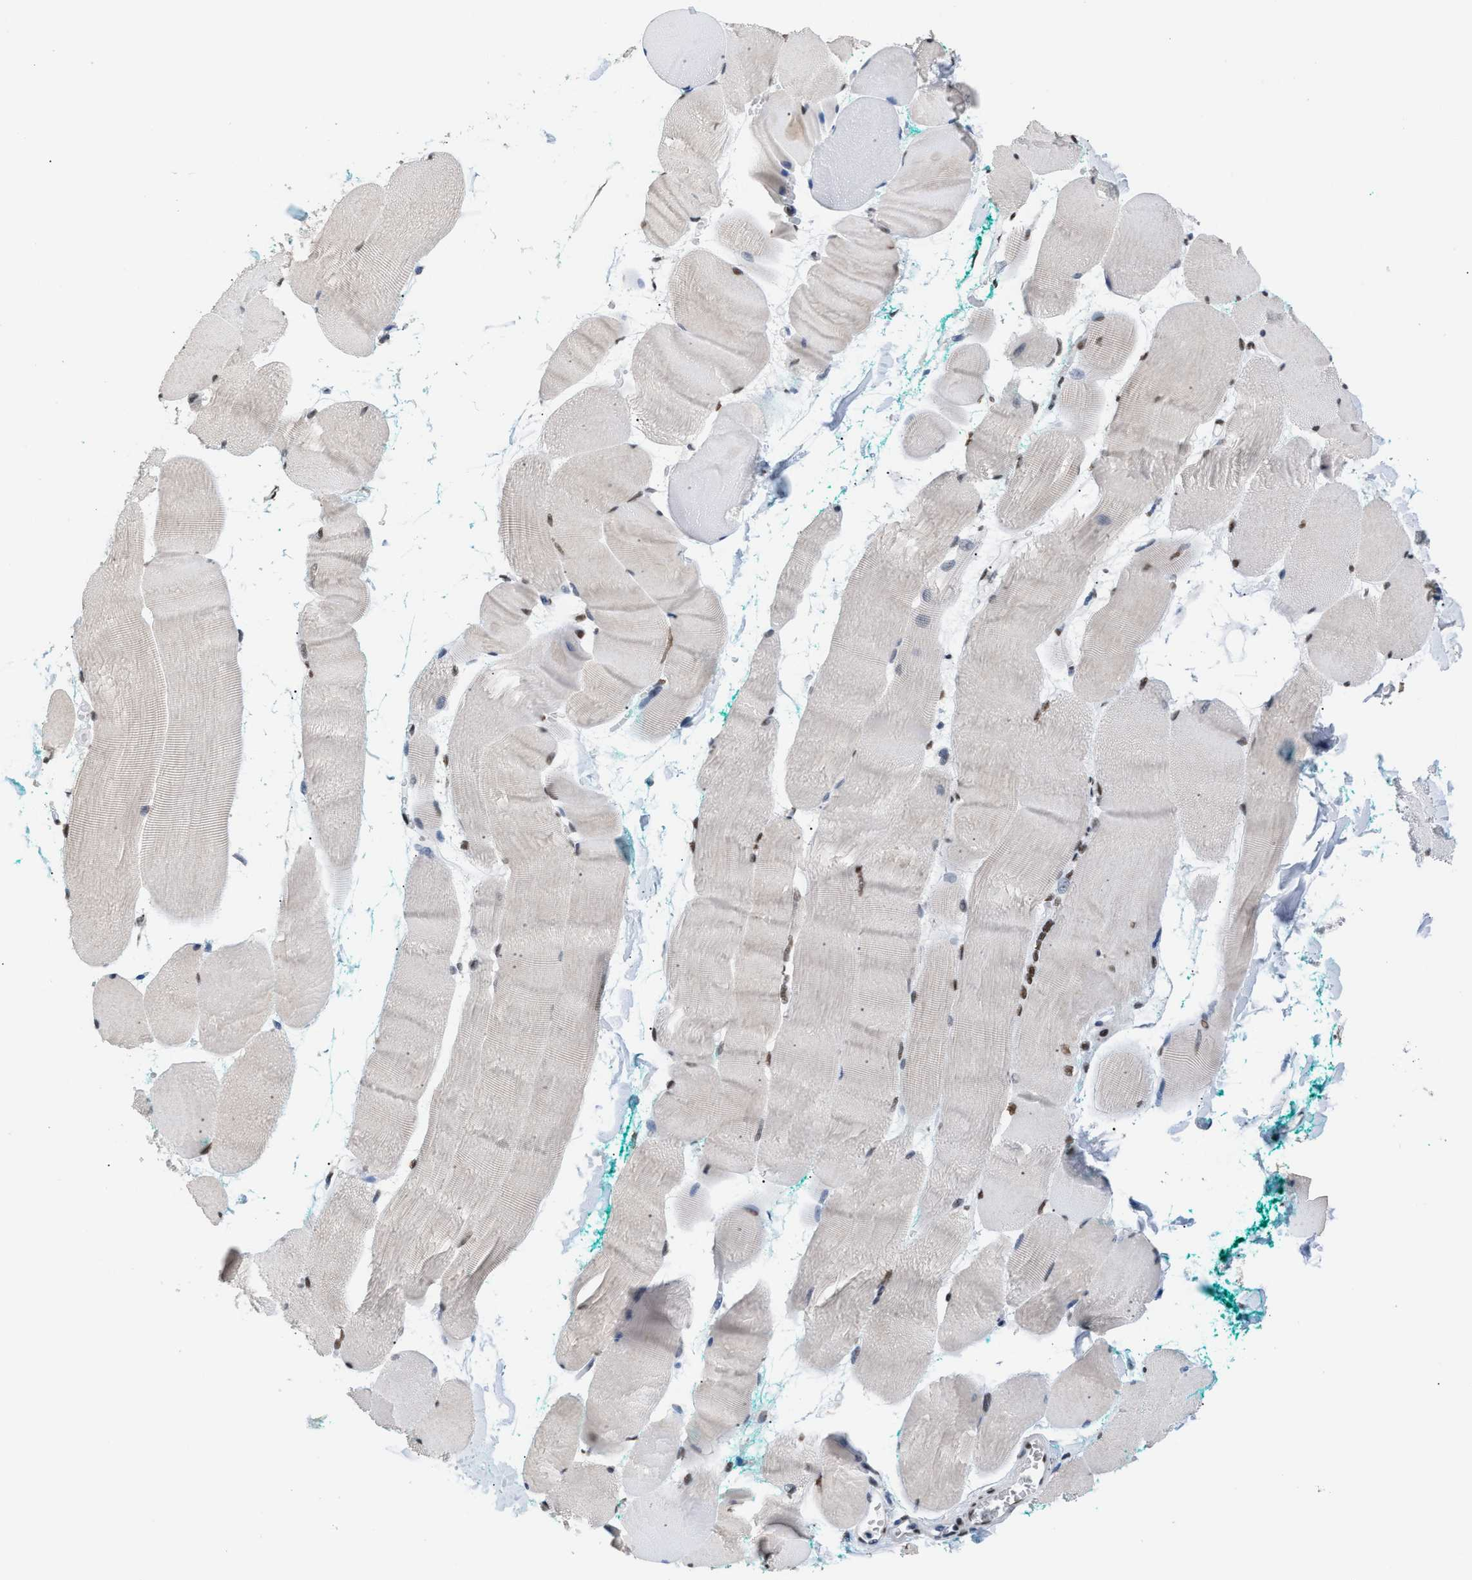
{"staining": {"intensity": "moderate", "quantity": "25%-75%", "location": "nuclear"}, "tissue": "skeletal muscle", "cell_type": "Myocytes", "image_type": "normal", "snomed": [{"axis": "morphology", "description": "Normal tissue, NOS"}, {"axis": "morphology", "description": "Squamous cell carcinoma, NOS"}, {"axis": "topography", "description": "Skeletal muscle"}], "caption": "Protein analysis of unremarkable skeletal muscle exhibits moderate nuclear expression in about 25%-75% of myocytes.", "gene": "CCAR2", "patient": {"sex": "male", "age": 51}}